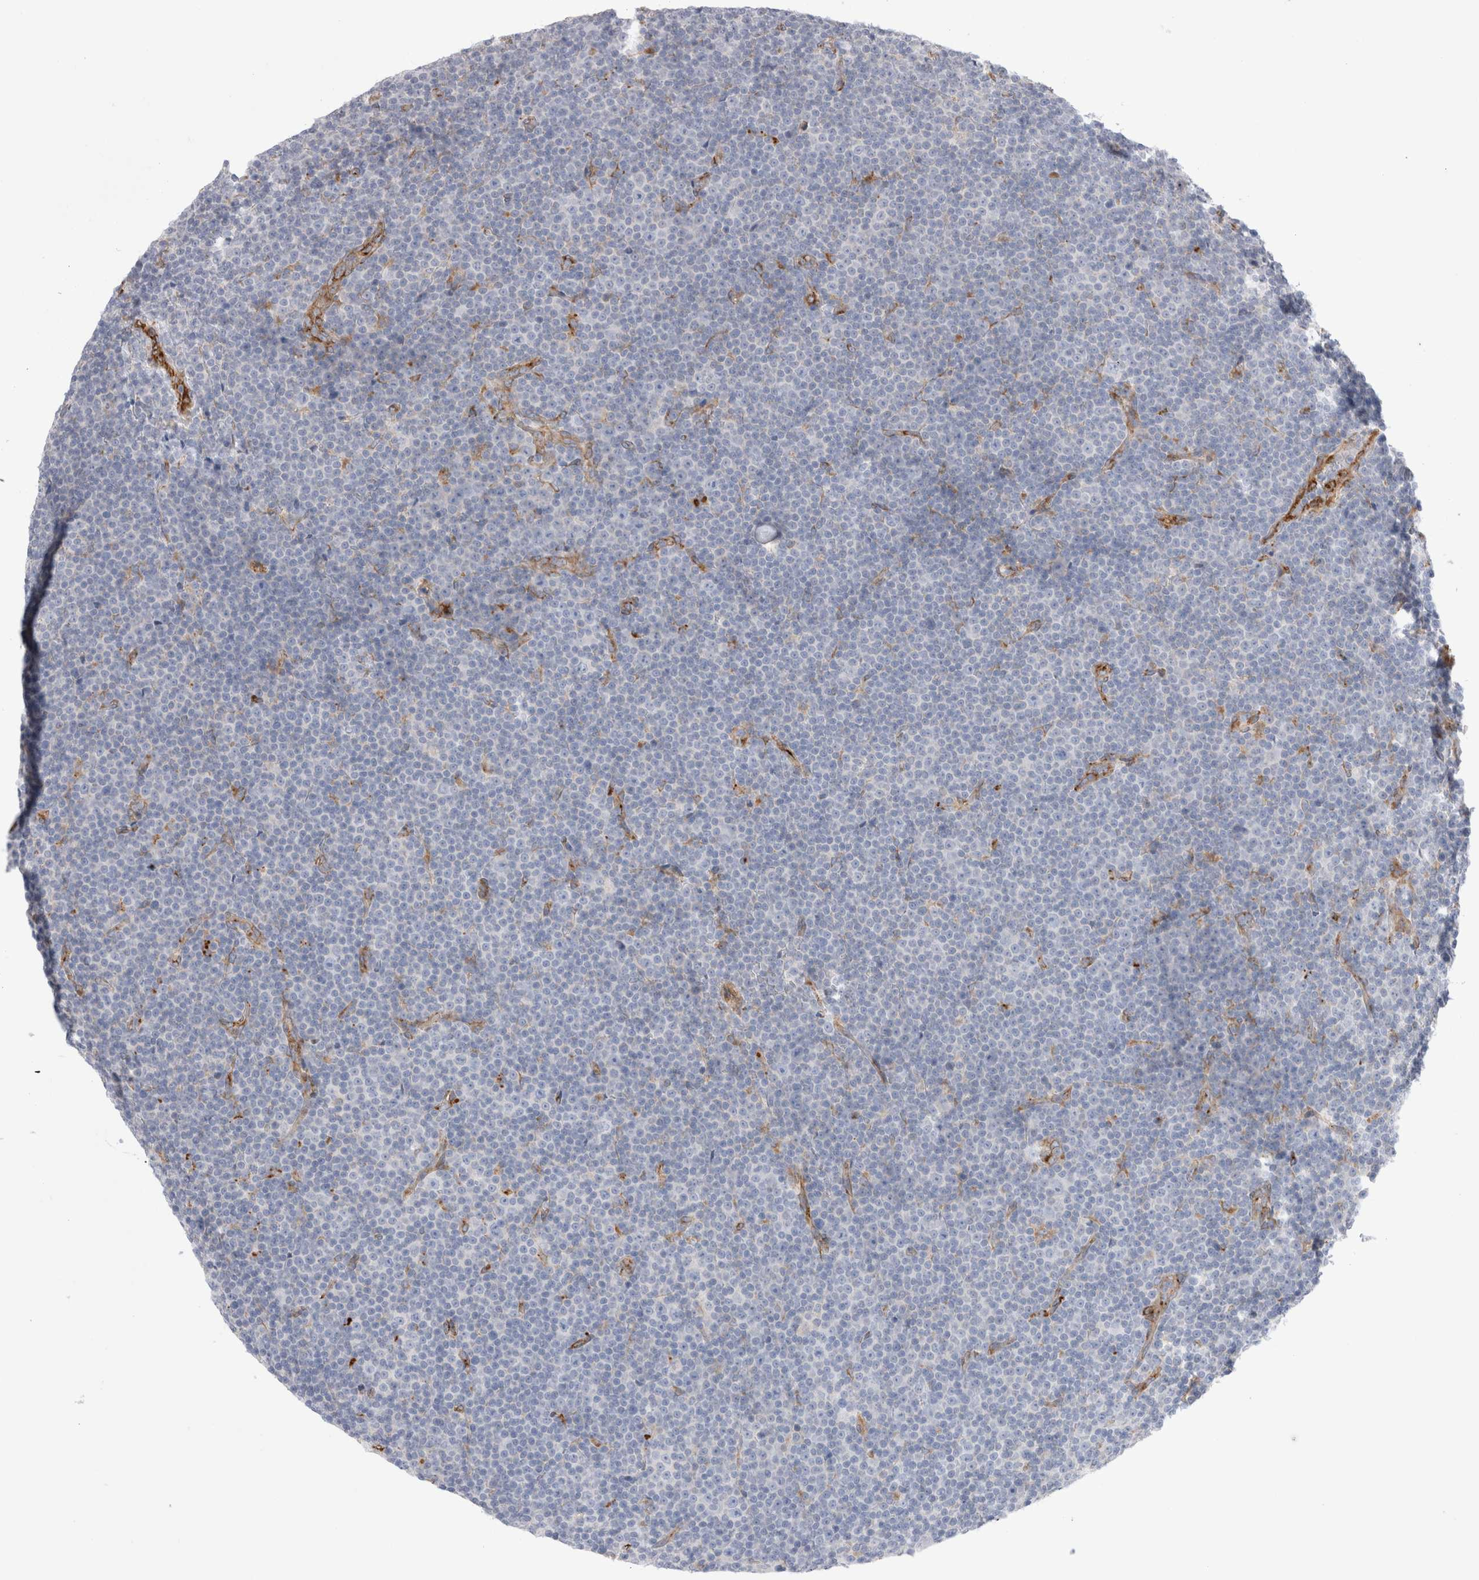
{"staining": {"intensity": "negative", "quantity": "none", "location": "none"}, "tissue": "lymphoma", "cell_type": "Tumor cells", "image_type": "cancer", "snomed": [{"axis": "morphology", "description": "Malignant lymphoma, non-Hodgkin's type, Low grade"}, {"axis": "topography", "description": "Lymph node"}], "caption": "Low-grade malignant lymphoma, non-Hodgkin's type was stained to show a protein in brown. There is no significant positivity in tumor cells.", "gene": "CNPY4", "patient": {"sex": "female", "age": 67}}